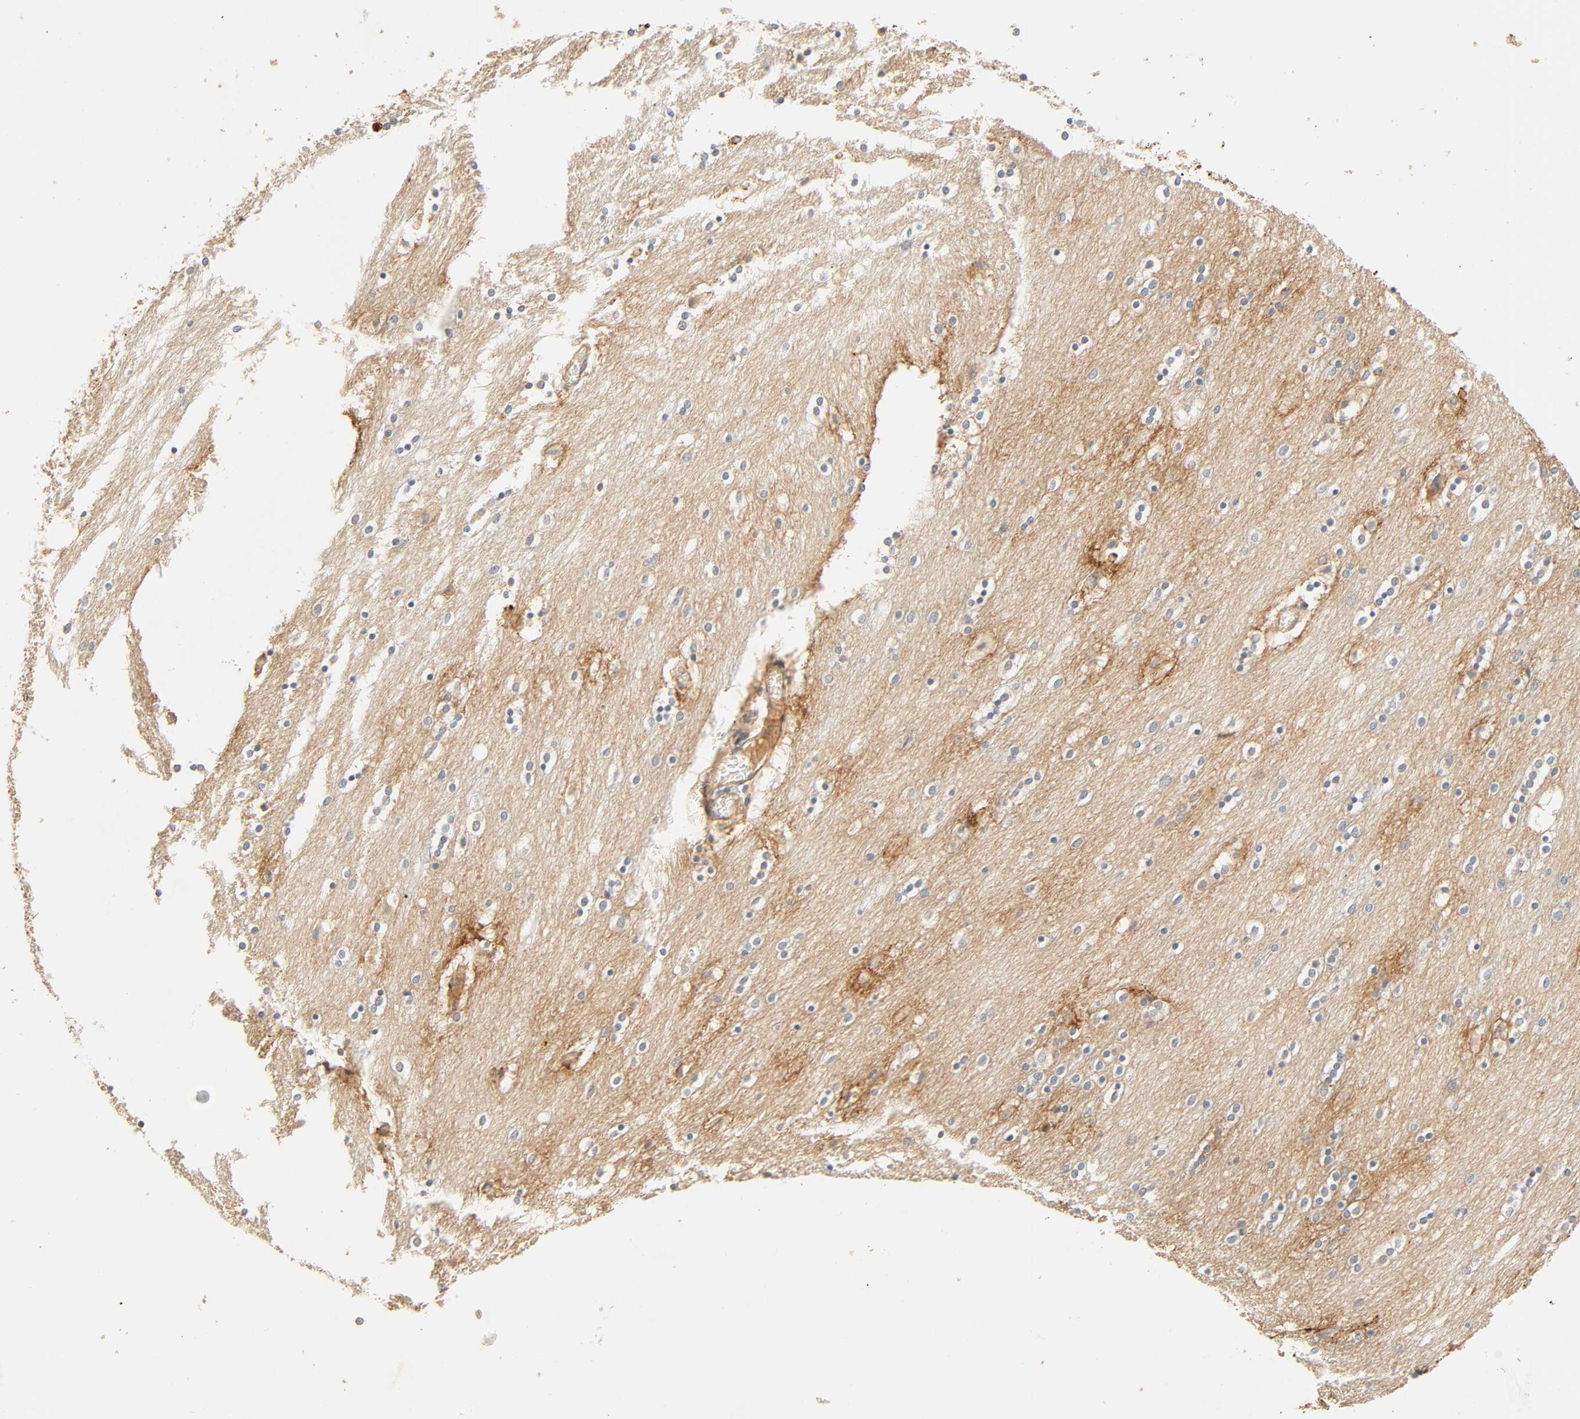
{"staining": {"intensity": "negative", "quantity": "none", "location": "none"}, "tissue": "caudate", "cell_type": "Glial cells", "image_type": "normal", "snomed": [{"axis": "morphology", "description": "Normal tissue, NOS"}, {"axis": "topography", "description": "Lateral ventricle wall"}], "caption": "Immunohistochemical staining of unremarkable human caudate reveals no significant staining in glial cells. Brightfield microscopy of immunohistochemistry stained with DAB (3,3'-diaminobenzidine) (brown) and hematoxylin (blue), captured at high magnification.", "gene": "CACNA1G", "patient": {"sex": "female", "age": 54}}